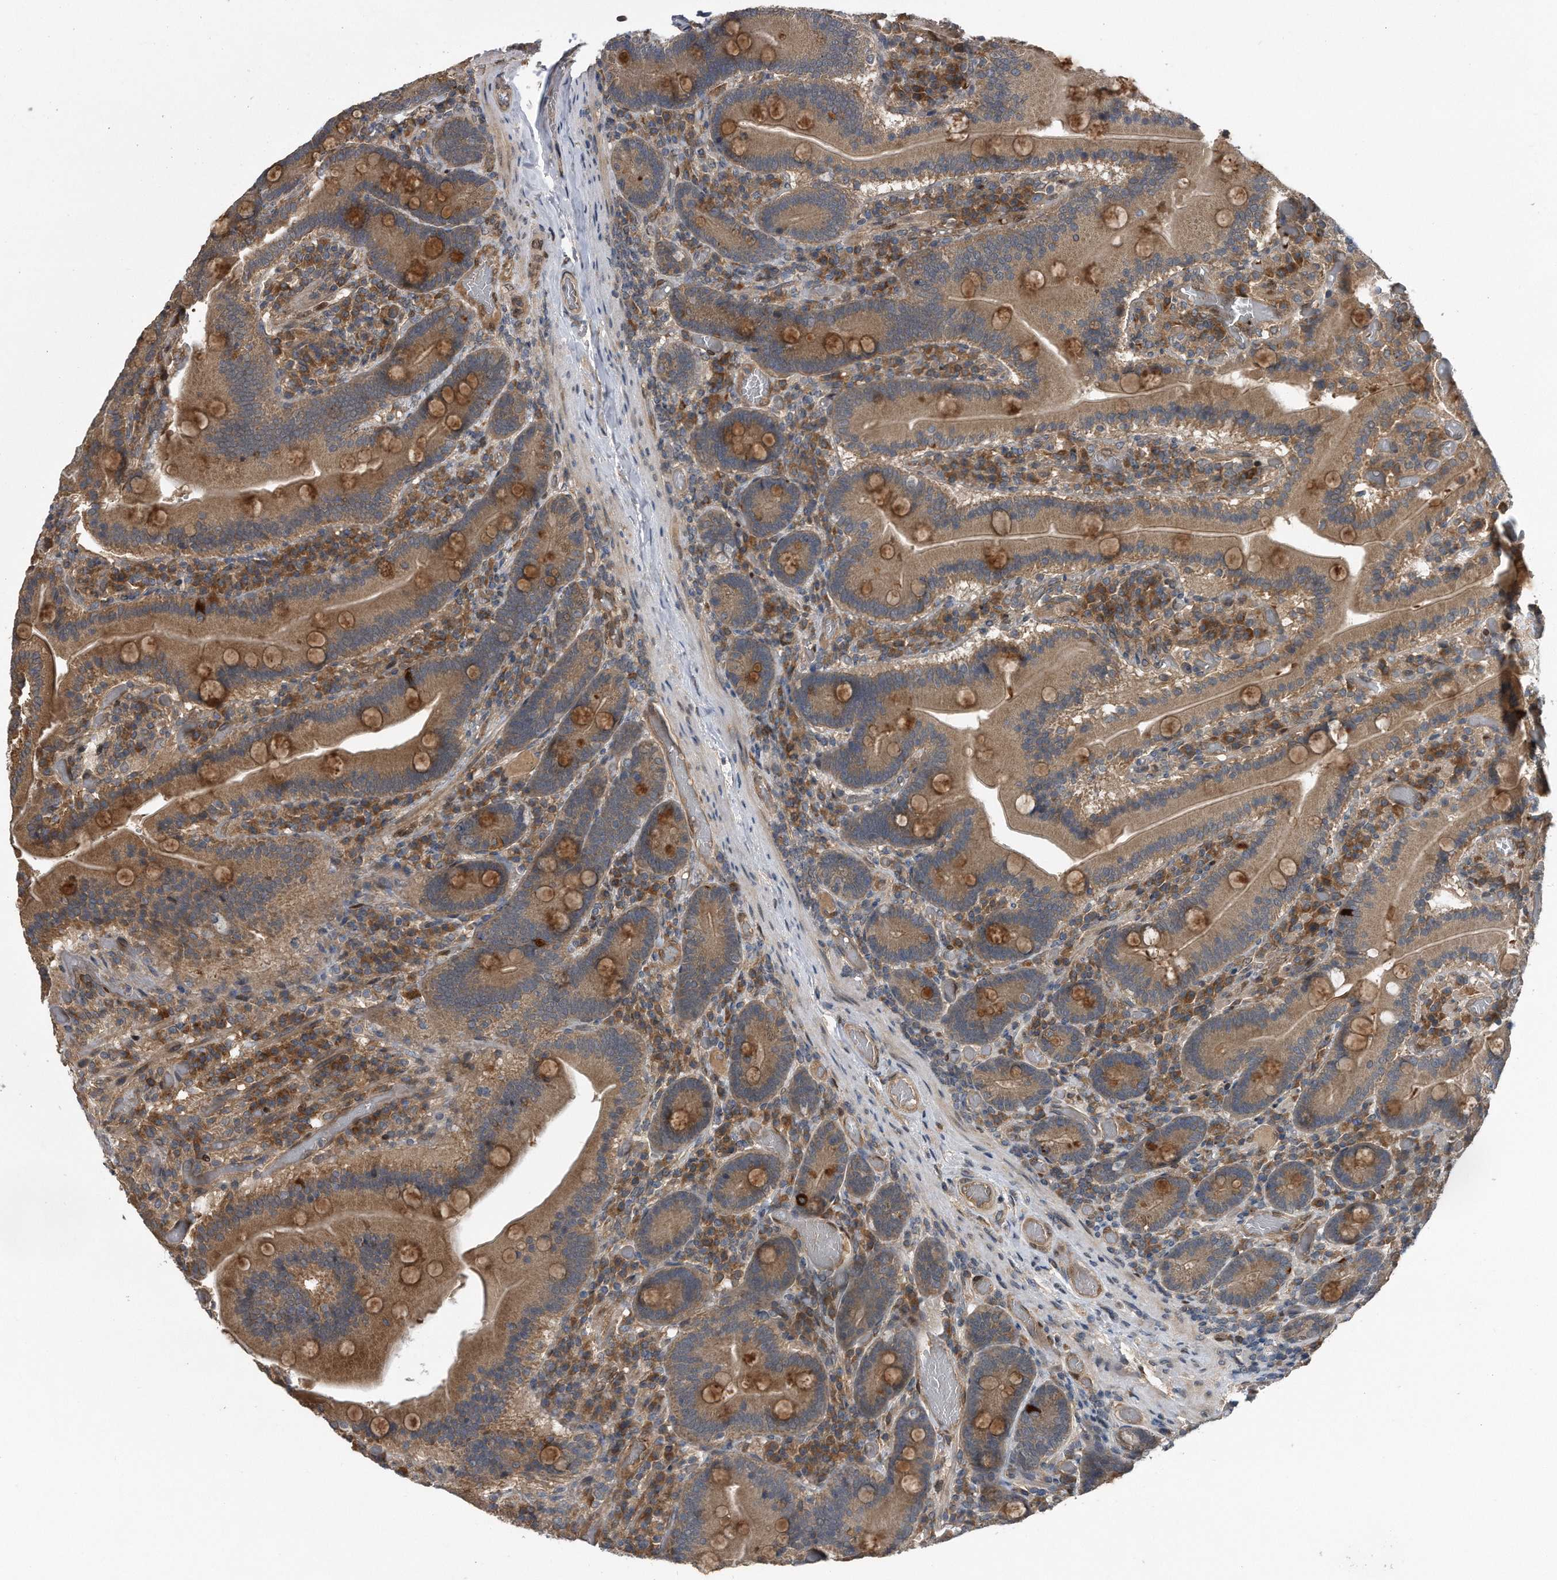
{"staining": {"intensity": "moderate", "quantity": ">75%", "location": "cytoplasmic/membranous"}, "tissue": "duodenum", "cell_type": "Glandular cells", "image_type": "normal", "snomed": [{"axis": "morphology", "description": "Normal tissue, NOS"}, {"axis": "topography", "description": "Duodenum"}], "caption": "Duodenum stained with DAB (3,3'-diaminobenzidine) immunohistochemistry demonstrates medium levels of moderate cytoplasmic/membranous expression in about >75% of glandular cells. The protein of interest is stained brown, and the nuclei are stained in blue (DAB IHC with brightfield microscopy, high magnification).", "gene": "ZNF79", "patient": {"sex": "female", "age": 62}}